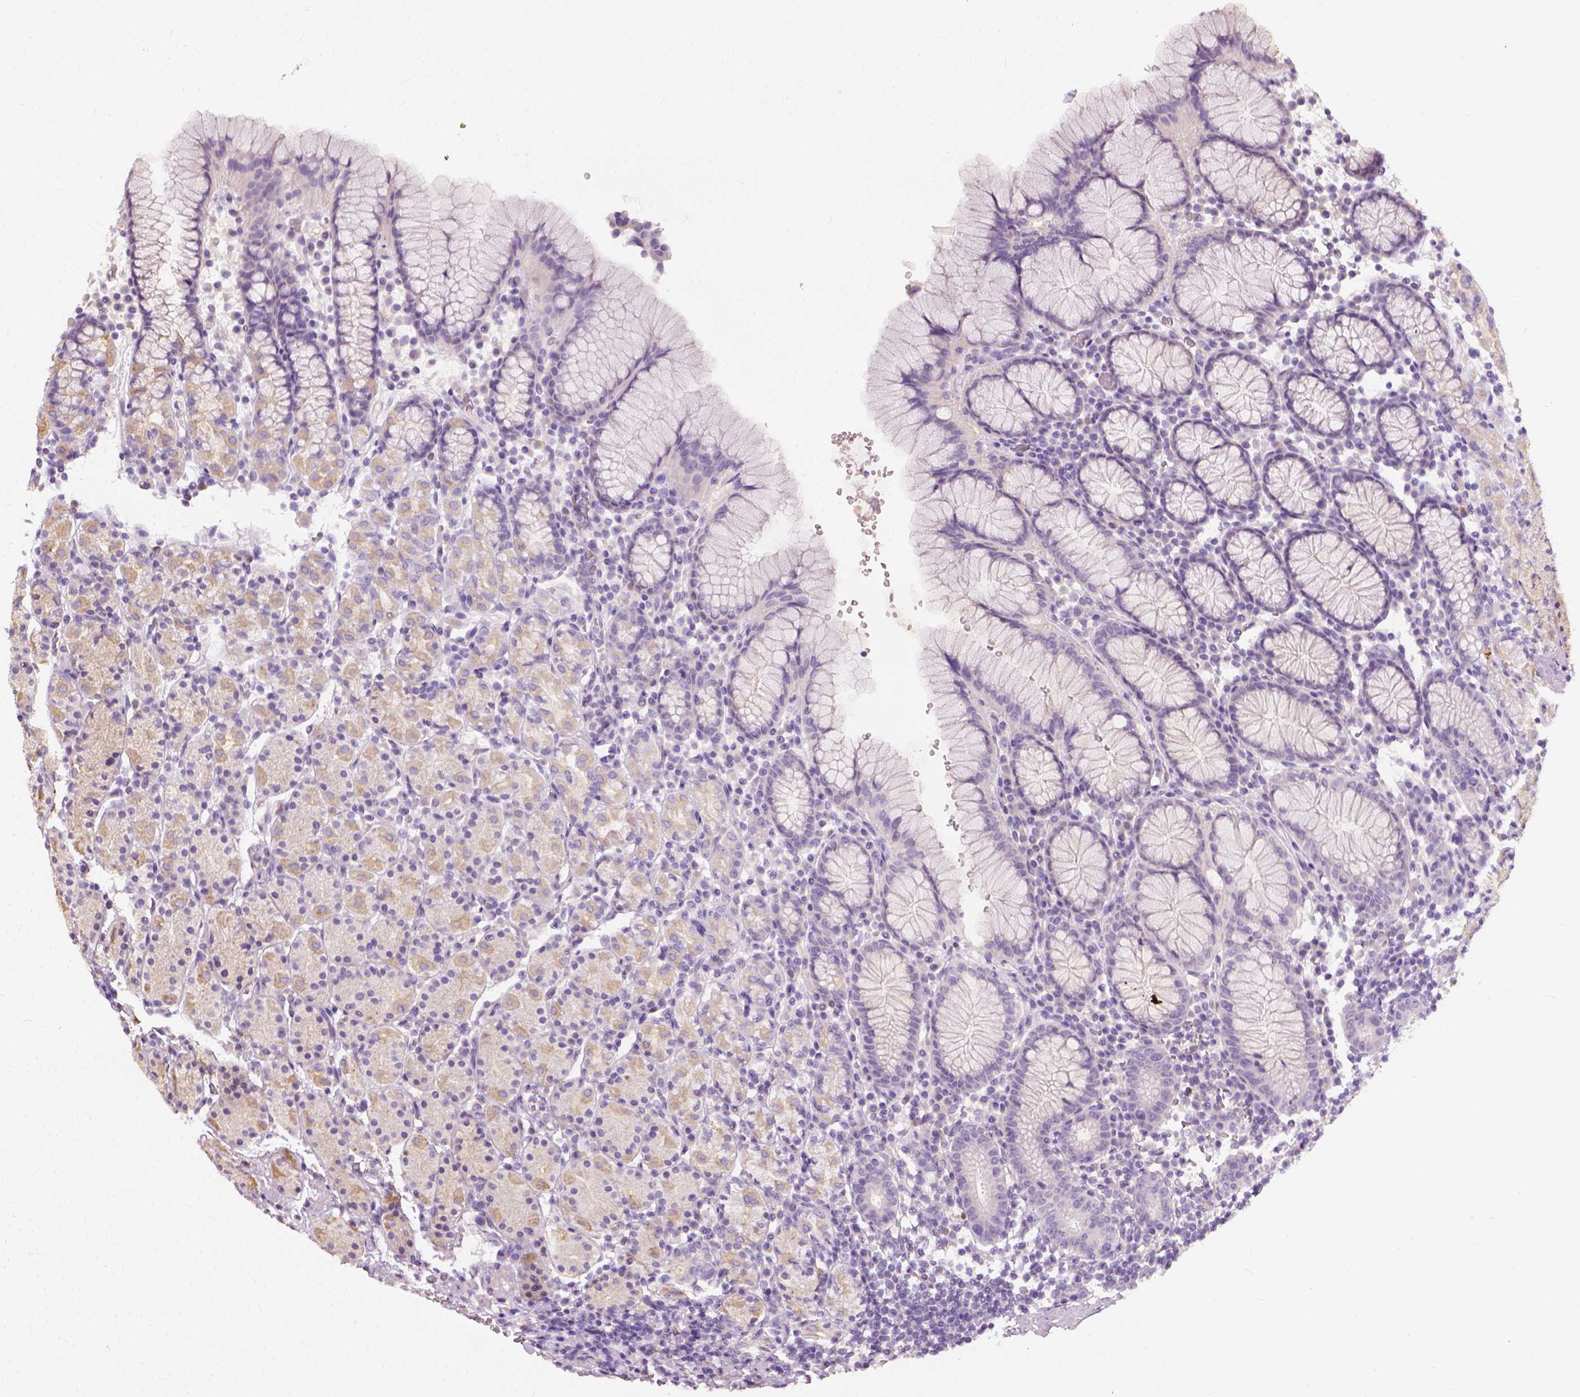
{"staining": {"intensity": "weak", "quantity": "25%-75%", "location": "cytoplasmic/membranous"}, "tissue": "stomach", "cell_type": "Glandular cells", "image_type": "normal", "snomed": [{"axis": "morphology", "description": "Normal tissue, NOS"}, {"axis": "topography", "description": "Stomach, upper"}, {"axis": "topography", "description": "Stomach"}], "caption": "Weak cytoplasmic/membranous protein positivity is appreciated in about 25%-75% of glandular cells in stomach.", "gene": "DHCR24", "patient": {"sex": "male", "age": 62}}